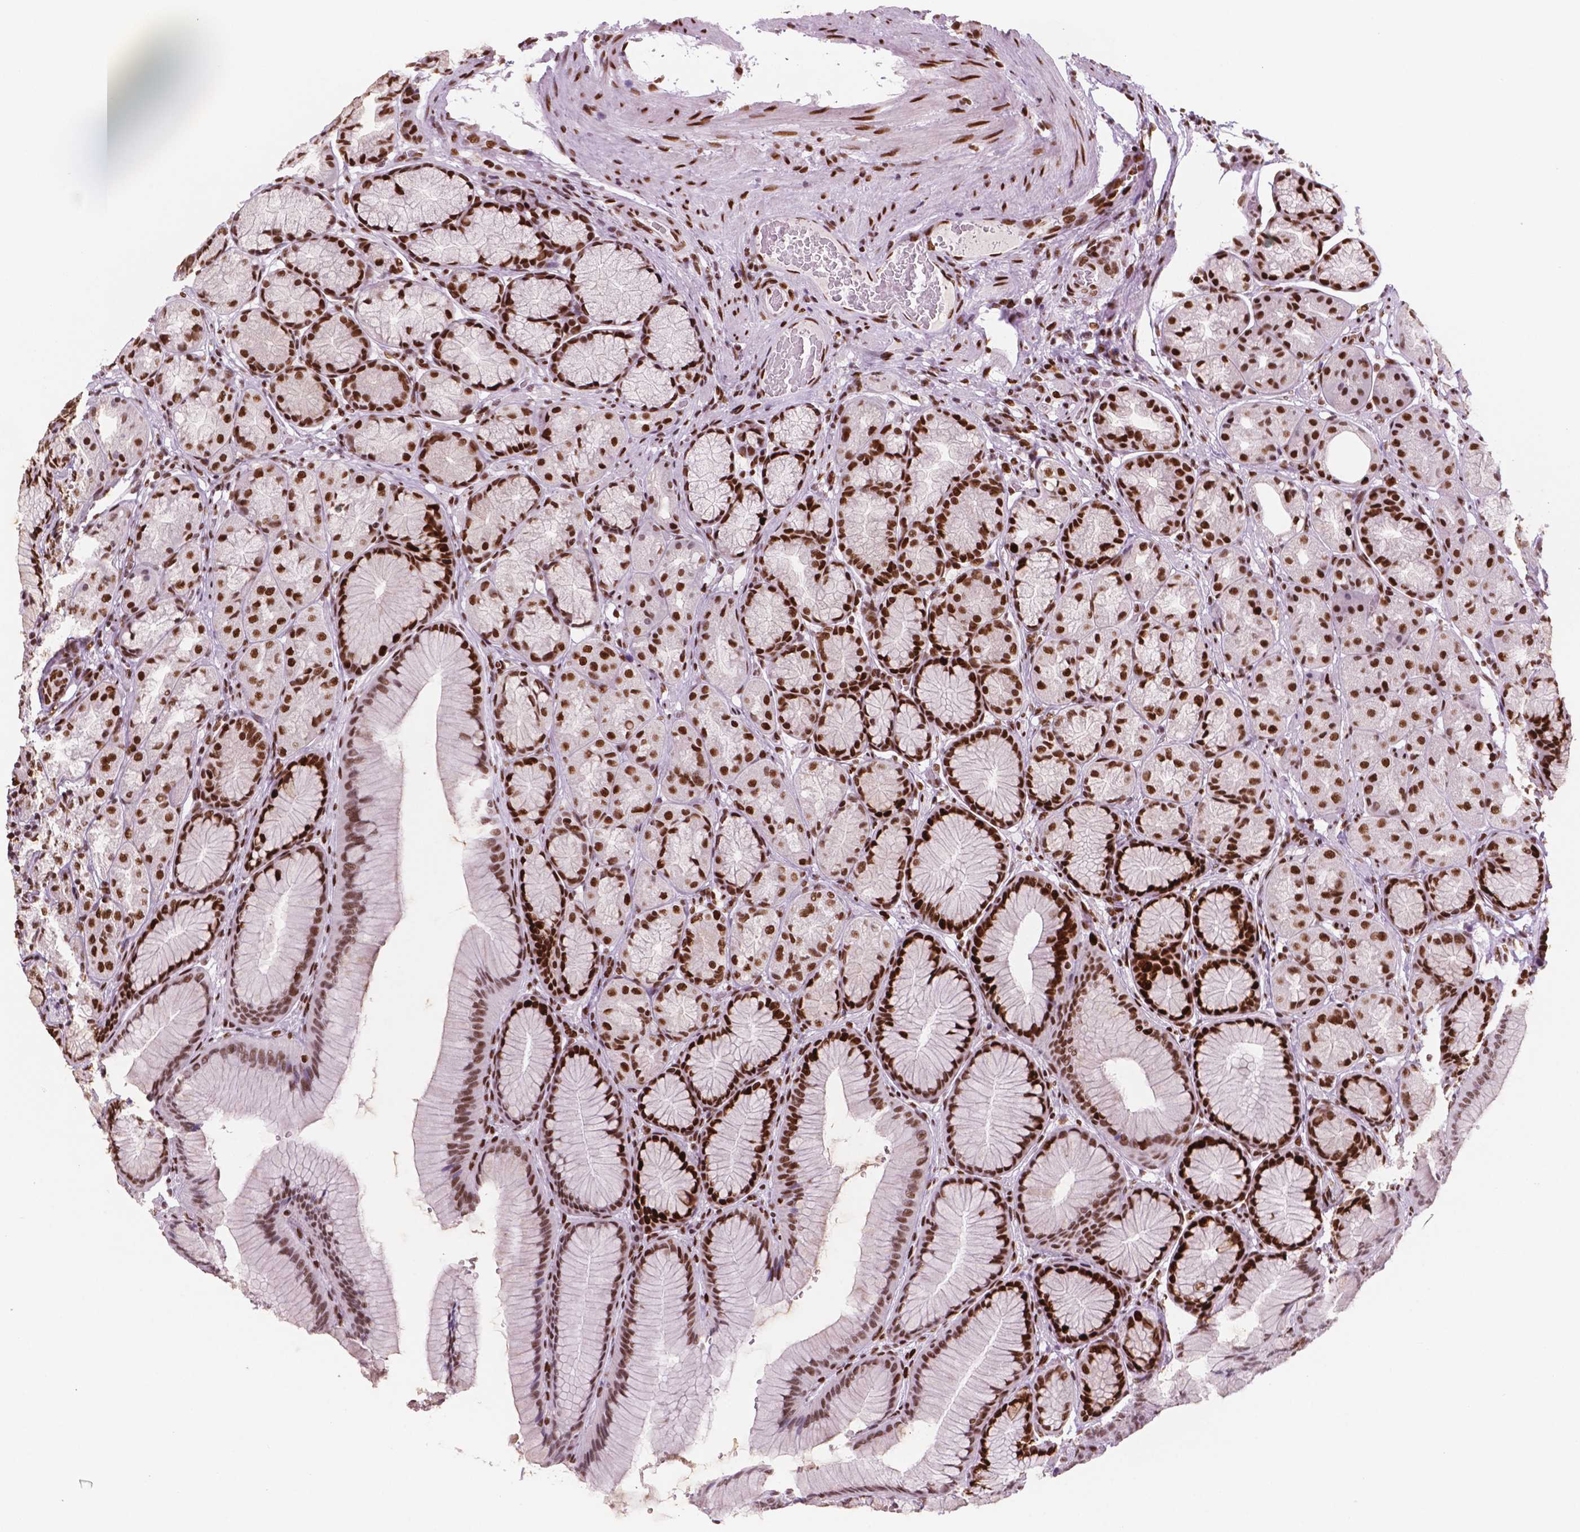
{"staining": {"intensity": "strong", "quantity": "25%-75%", "location": "nuclear"}, "tissue": "stomach", "cell_type": "Glandular cells", "image_type": "normal", "snomed": [{"axis": "morphology", "description": "Normal tissue, NOS"}, {"axis": "morphology", "description": "Adenocarcinoma, NOS"}, {"axis": "morphology", "description": "Adenocarcinoma, High grade"}, {"axis": "topography", "description": "Stomach, upper"}, {"axis": "topography", "description": "Stomach"}], "caption": "IHC micrograph of benign stomach: human stomach stained using immunohistochemistry (IHC) exhibits high levels of strong protein expression localized specifically in the nuclear of glandular cells, appearing as a nuclear brown color.", "gene": "MSH6", "patient": {"sex": "female", "age": 65}}